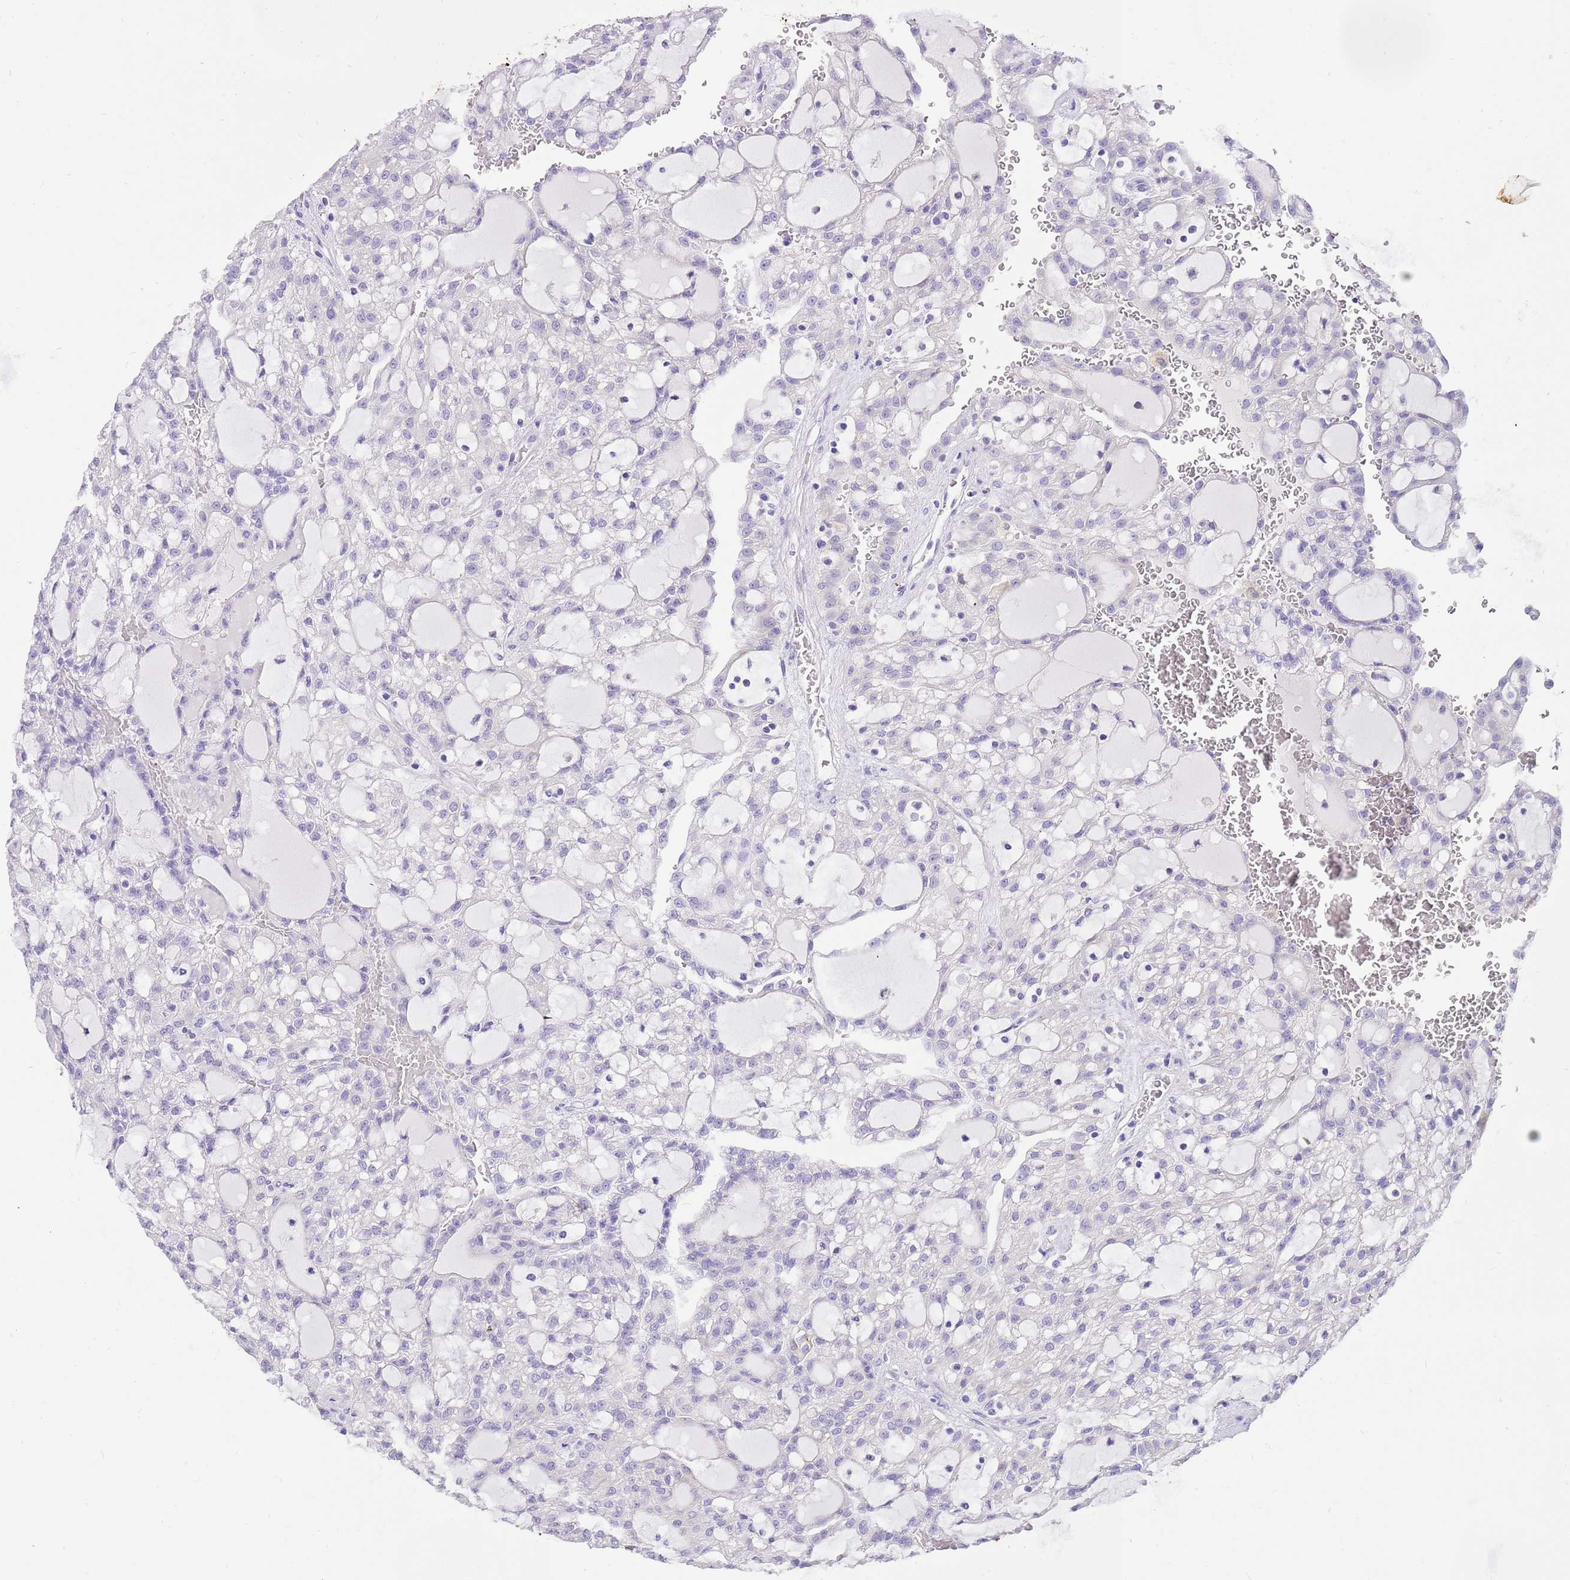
{"staining": {"intensity": "negative", "quantity": "none", "location": "none"}, "tissue": "renal cancer", "cell_type": "Tumor cells", "image_type": "cancer", "snomed": [{"axis": "morphology", "description": "Adenocarcinoma, NOS"}, {"axis": "topography", "description": "Kidney"}], "caption": "Immunohistochemical staining of human renal adenocarcinoma shows no significant positivity in tumor cells. The staining is performed using DAB brown chromogen with nuclei counter-stained in using hematoxylin.", "gene": "R3HDM4", "patient": {"sex": "male", "age": 63}}